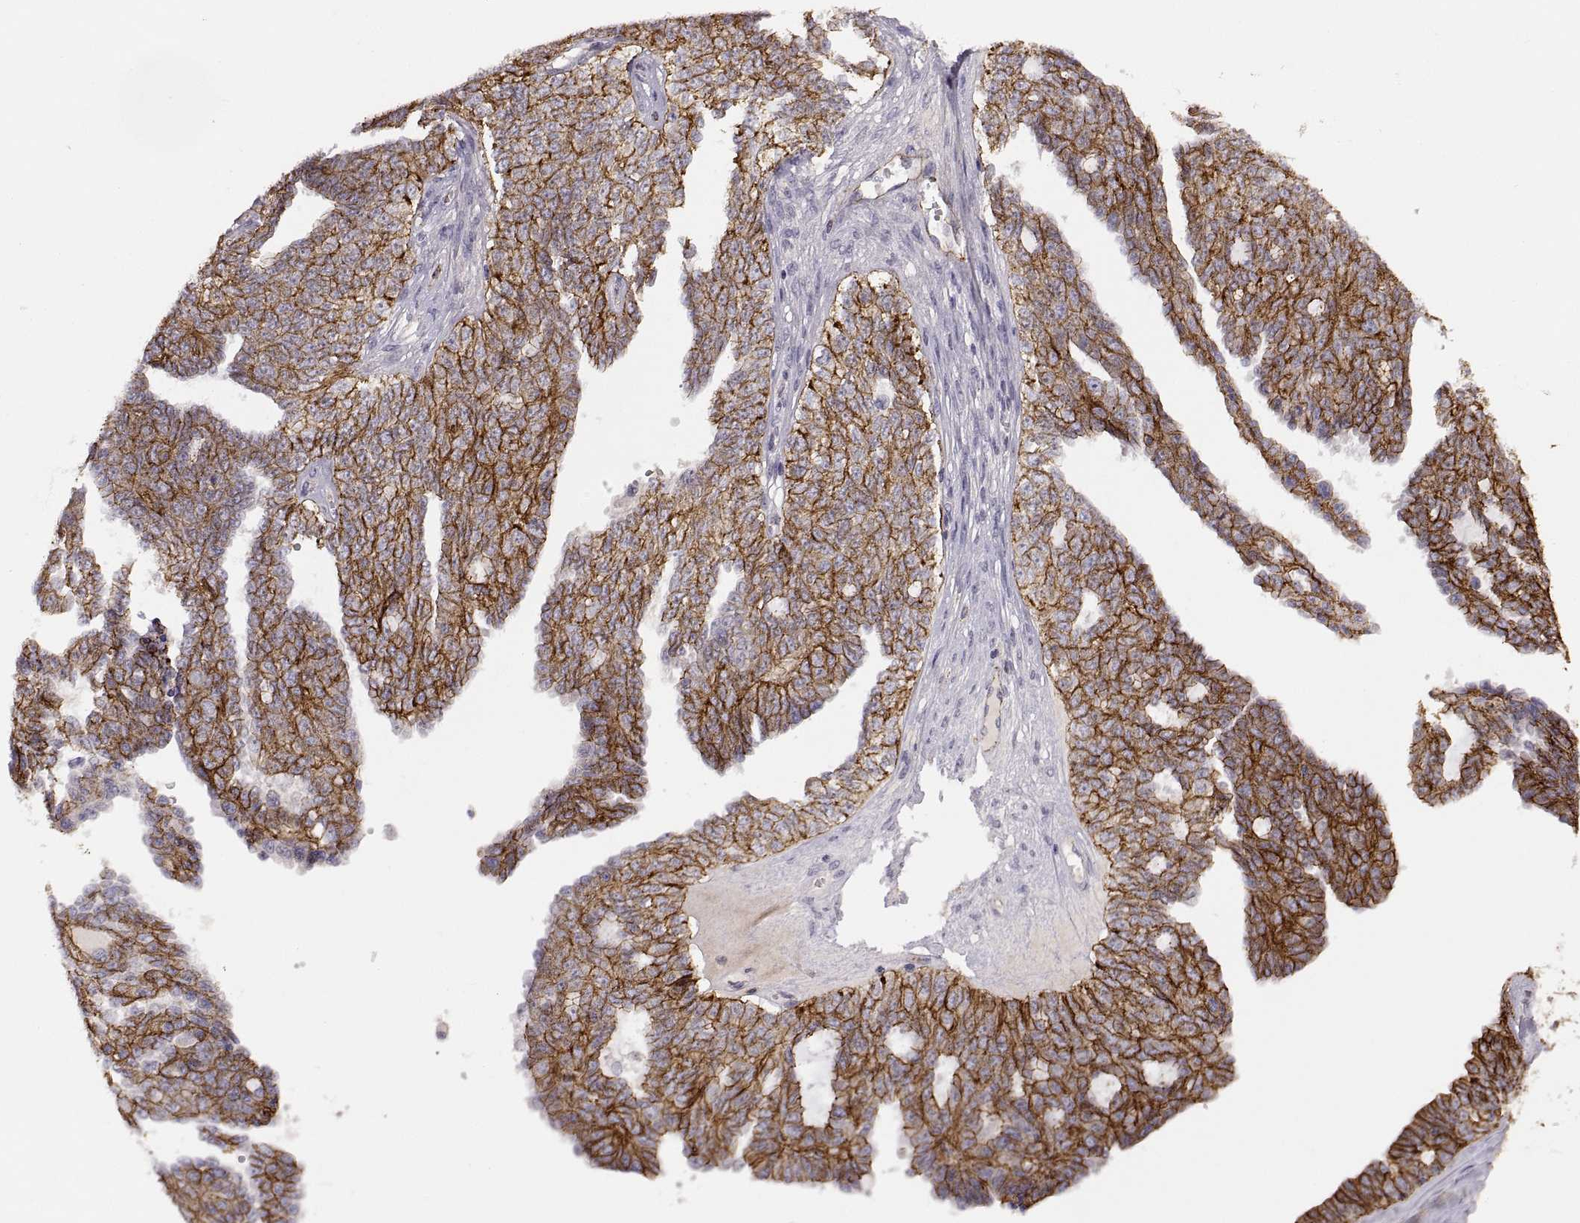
{"staining": {"intensity": "strong", "quantity": ">75%", "location": "cytoplasmic/membranous"}, "tissue": "ovarian cancer", "cell_type": "Tumor cells", "image_type": "cancer", "snomed": [{"axis": "morphology", "description": "Cystadenocarcinoma, serous, NOS"}, {"axis": "topography", "description": "Ovary"}], "caption": "A high-resolution histopathology image shows IHC staining of ovarian cancer (serous cystadenocarcinoma), which exhibits strong cytoplasmic/membranous staining in approximately >75% of tumor cells. (DAB (3,3'-diaminobenzidine) = brown stain, brightfield microscopy at high magnification).", "gene": "CDH2", "patient": {"sex": "female", "age": 71}}